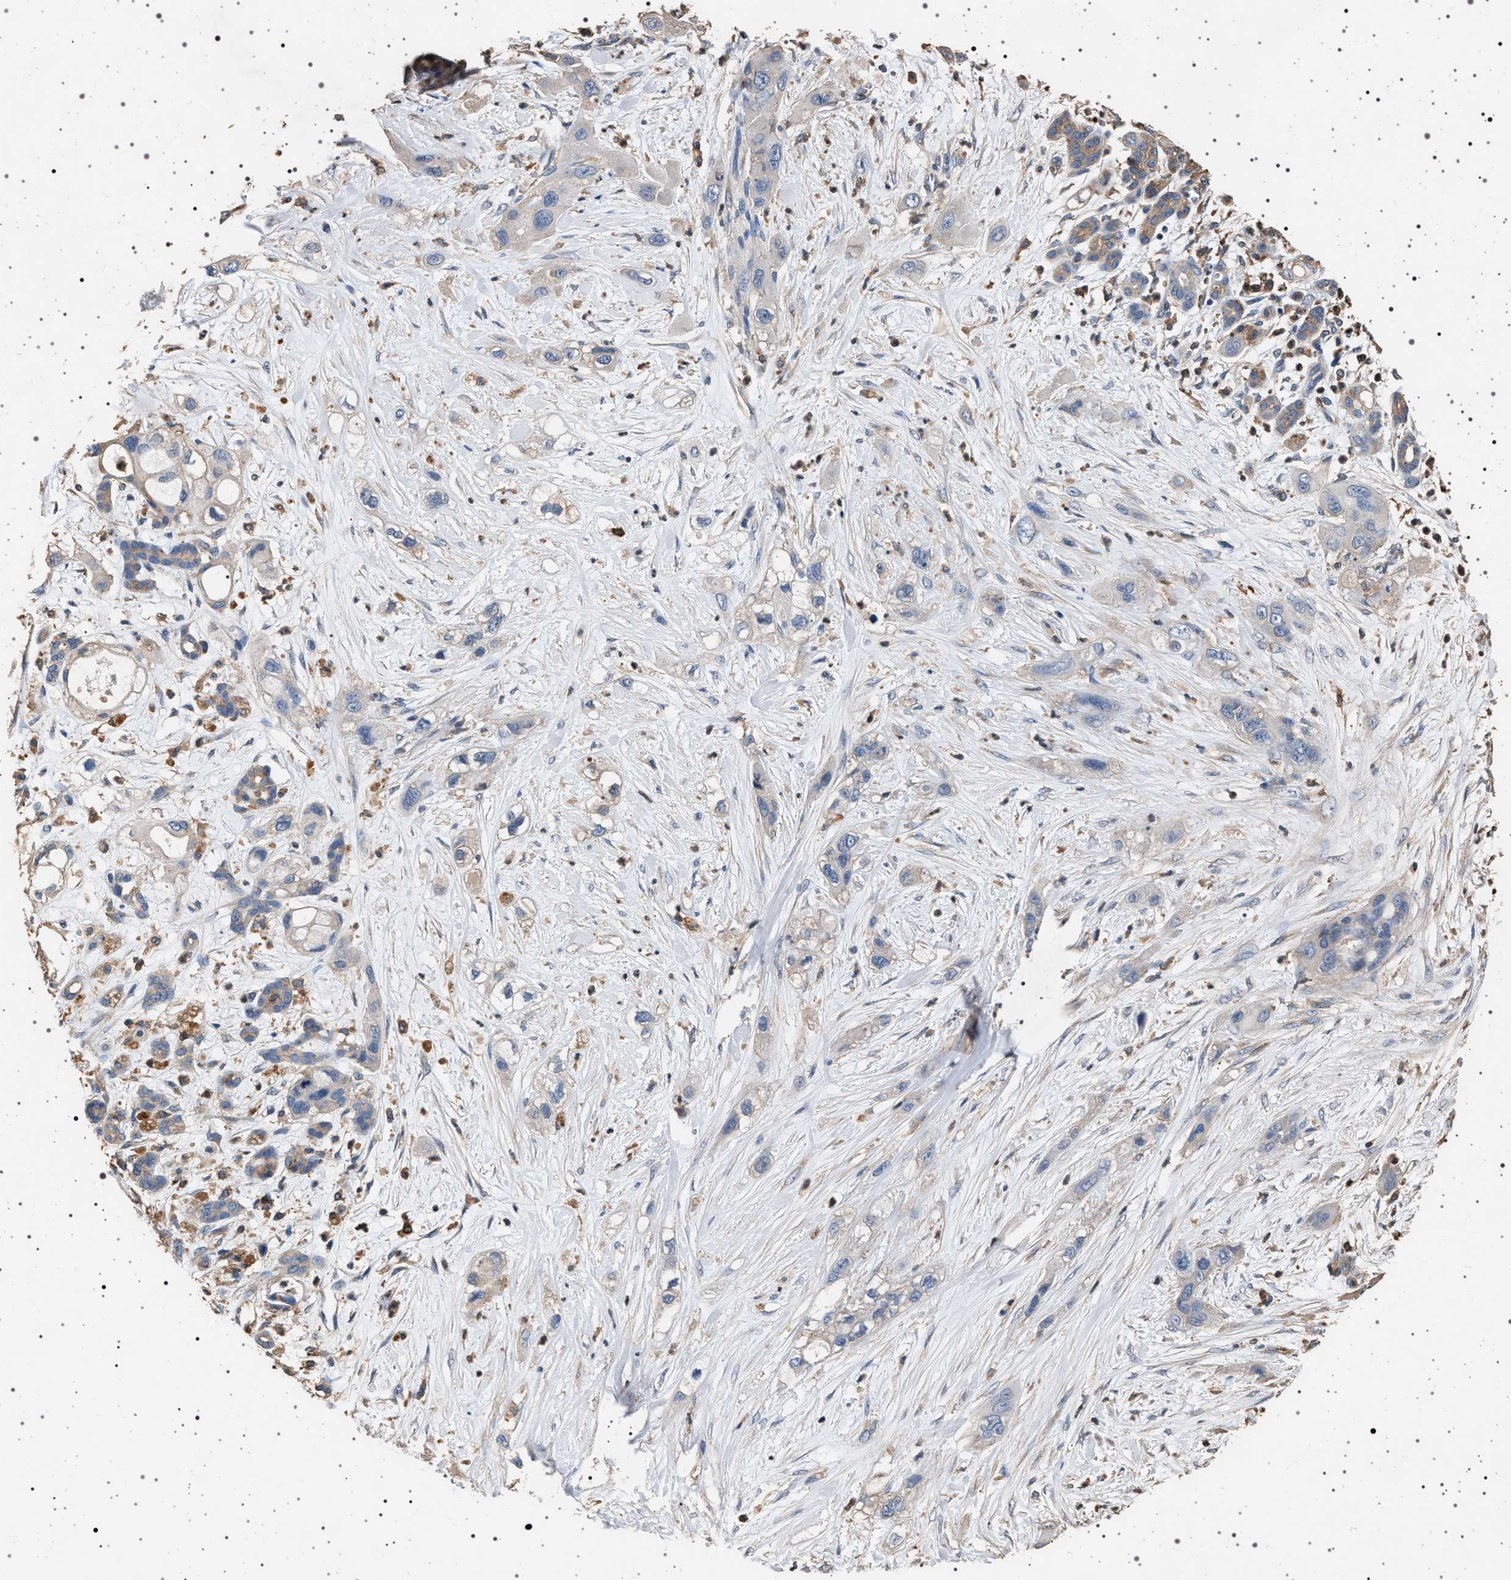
{"staining": {"intensity": "negative", "quantity": "none", "location": "none"}, "tissue": "pancreatic cancer", "cell_type": "Tumor cells", "image_type": "cancer", "snomed": [{"axis": "morphology", "description": "Adenocarcinoma, NOS"}, {"axis": "topography", "description": "Pancreas"}], "caption": "Immunohistochemical staining of human pancreatic cancer (adenocarcinoma) reveals no significant staining in tumor cells. (DAB (3,3'-diaminobenzidine) immunohistochemistry (IHC) with hematoxylin counter stain).", "gene": "SMAP2", "patient": {"sex": "male", "age": 59}}